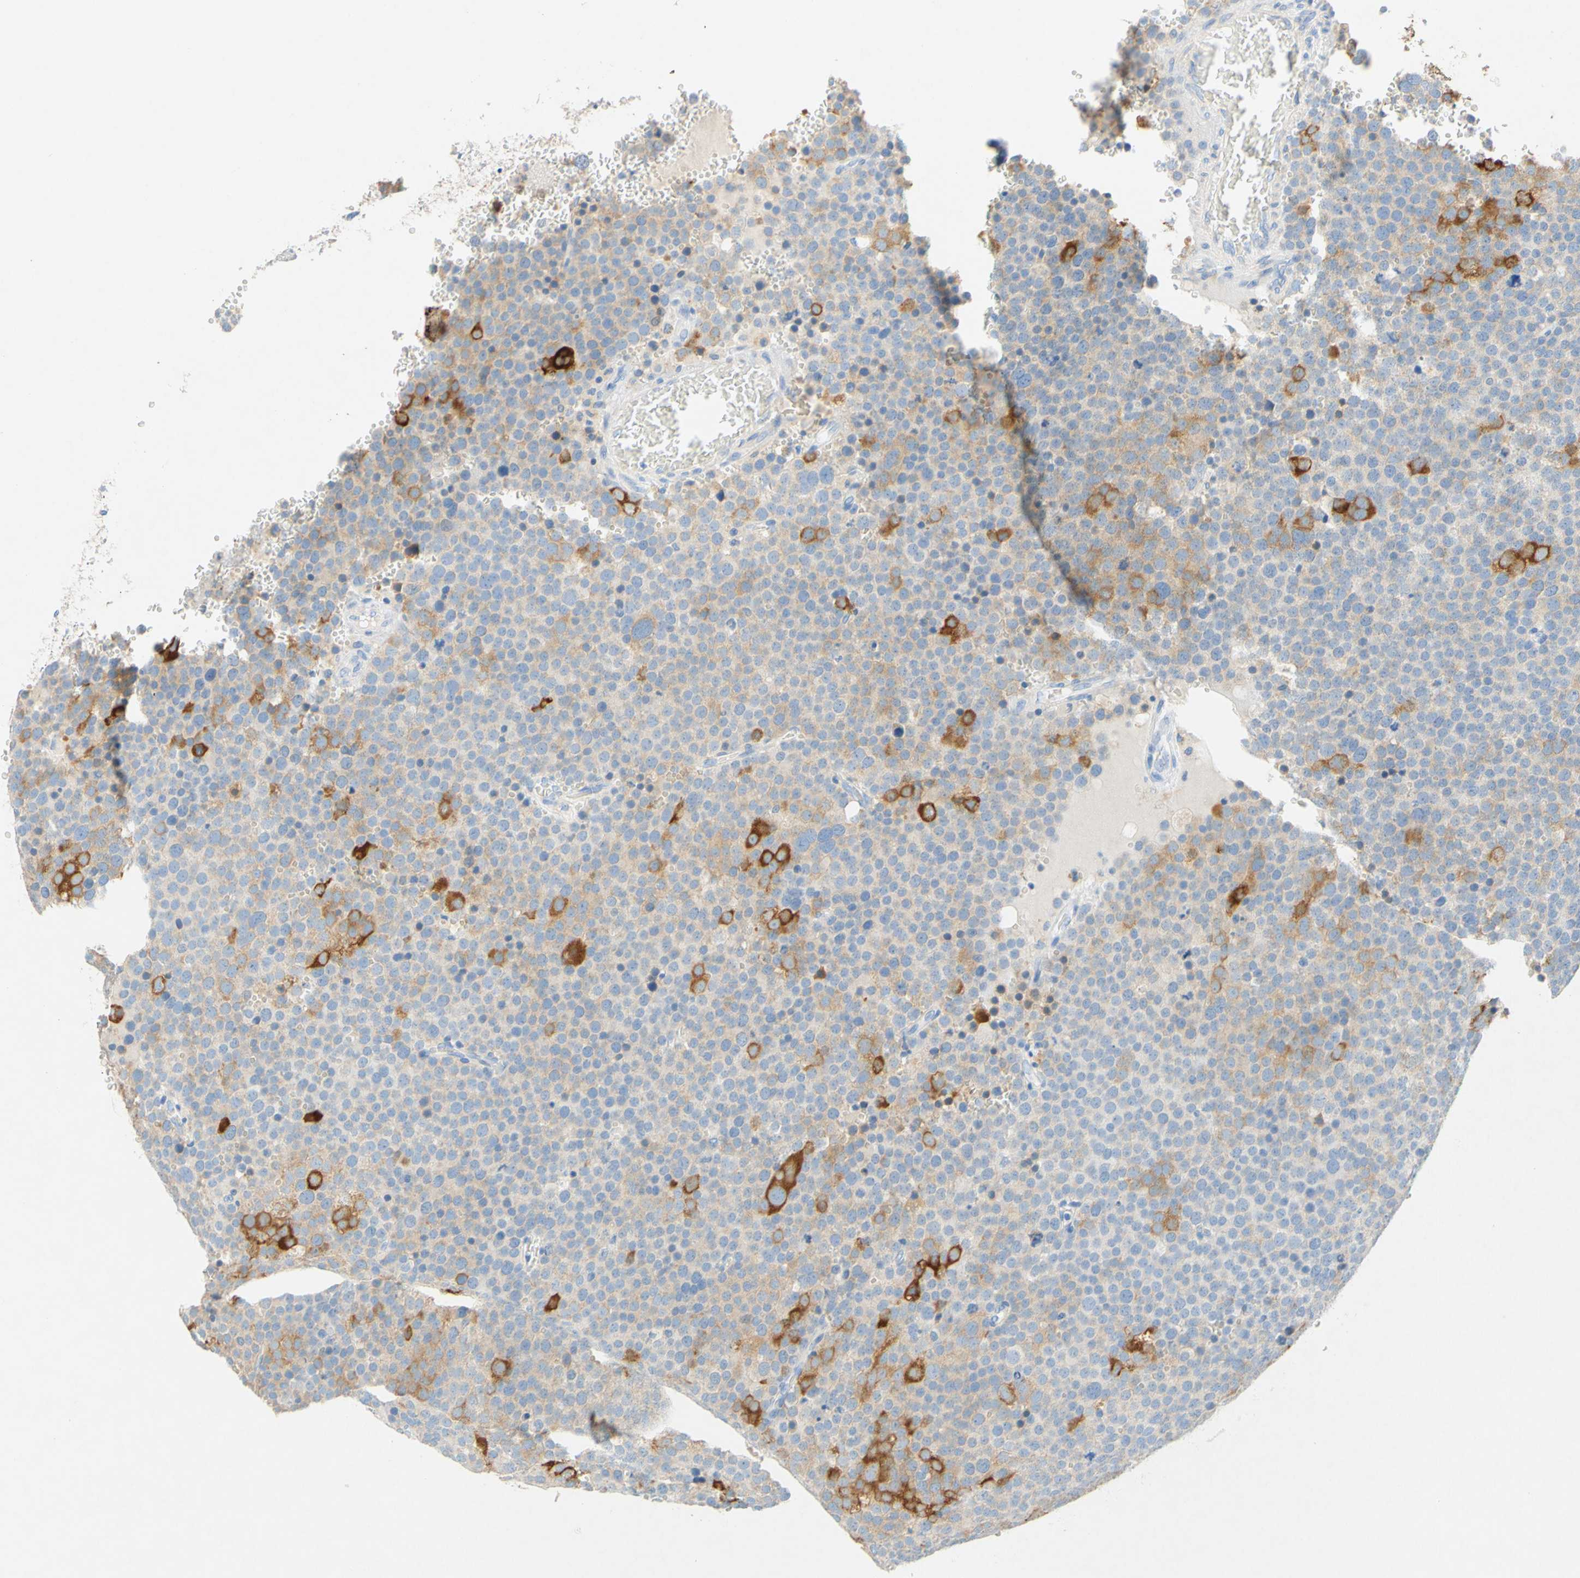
{"staining": {"intensity": "moderate", "quantity": "<25%", "location": "cytoplasmic/membranous"}, "tissue": "testis cancer", "cell_type": "Tumor cells", "image_type": "cancer", "snomed": [{"axis": "morphology", "description": "Seminoma, NOS"}, {"axis": "topography", "description": "Testis"}], "caption": "Testis cancer (seminoma) stained with a brown dye demonstrates moderate cytoplasmic/membranous positive expression in about <25% of tumor cells.", "gene": "SLC46A1", "patient": {"sex": "male", "age": 71}}